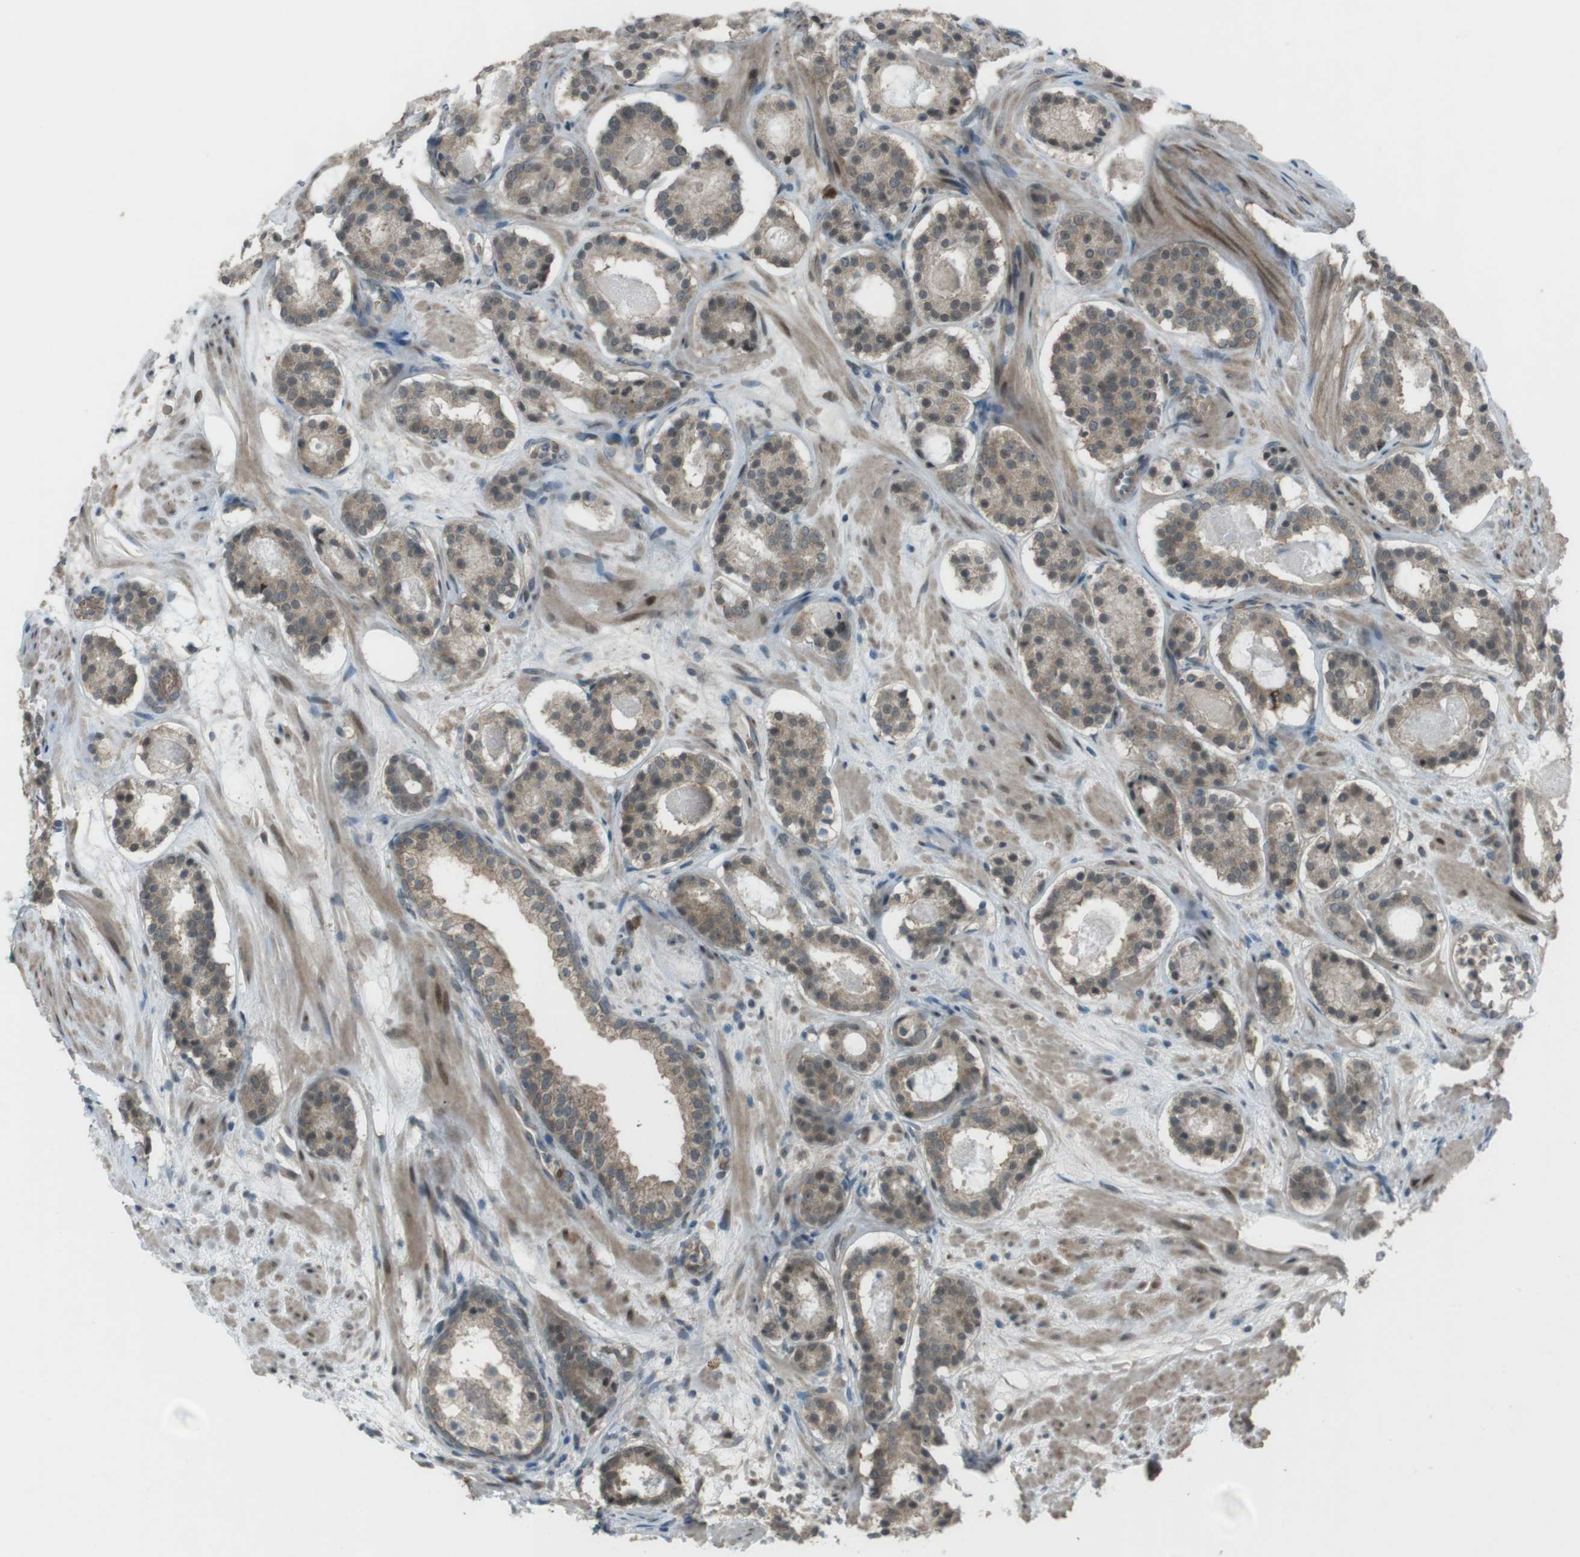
{"staining": {"intensity": "moderate", "quantity": ">75%", "location": "cytoplasmic/membranous,nuclear"}, "tissue": "prostate cancer", "cell_type": "Tumor cells", "image_type": "cancer", "snomed": [{"axis": "morphology", "description": "Adenocarcinoma, Low grade"}, {"axis": "topography", "description": "Prostate"}], "caption": "Immunohistochemical staining of human prostate low-grade adenocarcinoma exhibits medium levels of moderate cytoplasmic/membranous and nuclear staining in about >75% of tumor cells.", "gene": "SLITRK5", "patient": {"sex": "male", "age": 69}}